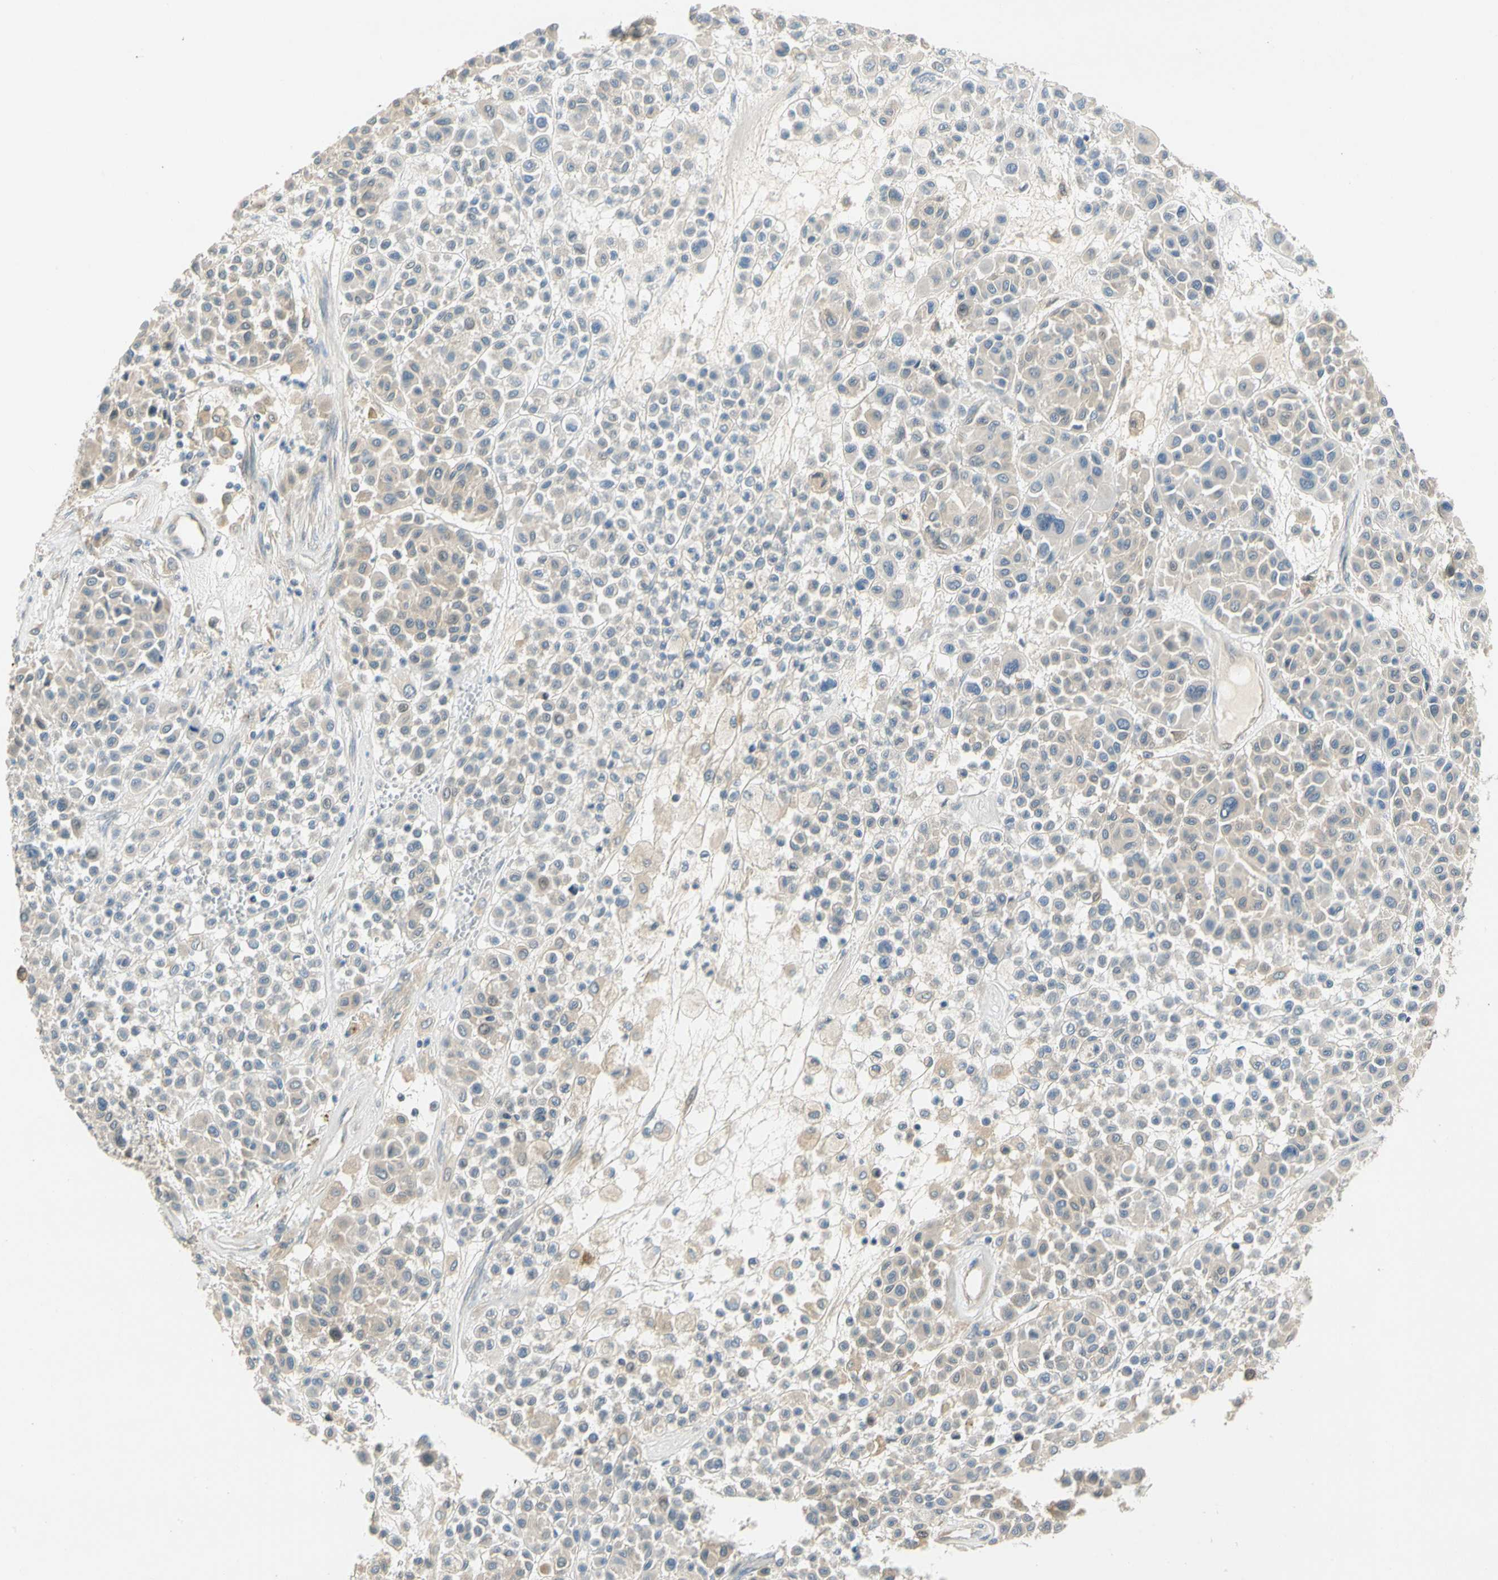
{"staining": {"intensity": "weak", "quantity": "<25%", "location": "cytoplasmic/membranous"}, "tissue": "melanoma", "cell_type": "Tumor cells", "image_type": "cancer", "snomed": [{"axis": "morphology", "description": "Malignant melanoma, Metastatic site"}, {"axis": "topography", "description": "Soft tissue"}], "caption": "A micrograph of malignant melanoma (metastatic site) stained for a protein reveals no brown staining in tumor cells.", "gene": "GATD1", "patient": {"sex": "male", "age": 41}}